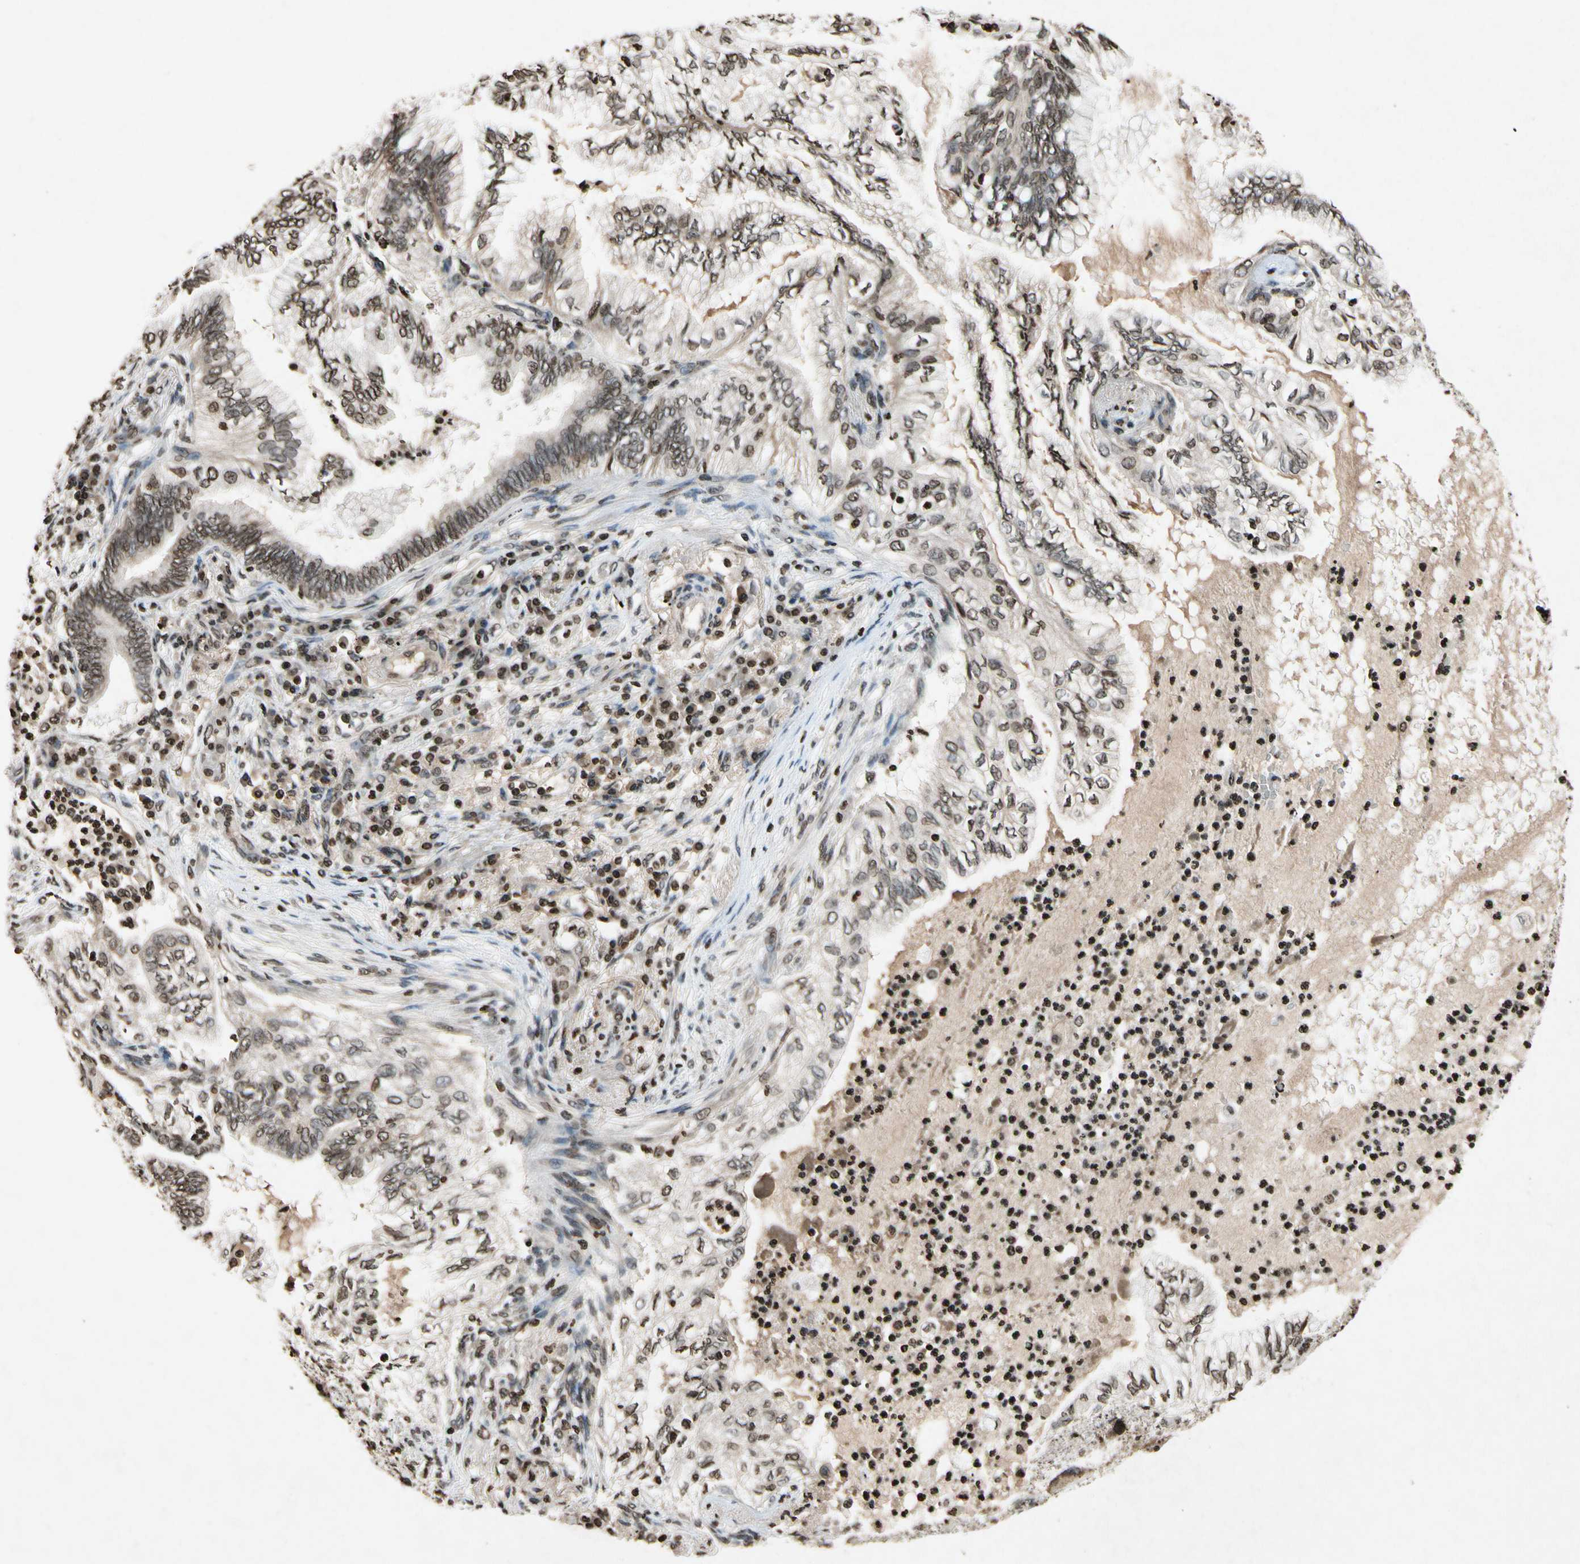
{"staining": {"intensity": "moderate", "quantity": ">75%", "location": "nuclear"}, "tissue": "lung cancer", "cell_type": "Tumor cells", "image_type": "cancer", "snomed": [{"axis": "morphology", "description": "Normal tissue, NOS"}, {"axis": "morphology", "description": "Adenocarcinoma, NOS"}, {"axis": "topography", "description": "Bronchus"}, {"axis": "topography", "description": "Lung"}], "caption": "Immunohistochemical staining of human lung cancer (adenocarcinoma) shows medium levels of moderate nuclear staining in about >75% of tumor cells.", "gene": "HOXB3", "patient": {"sex": "female", "age": 70}}